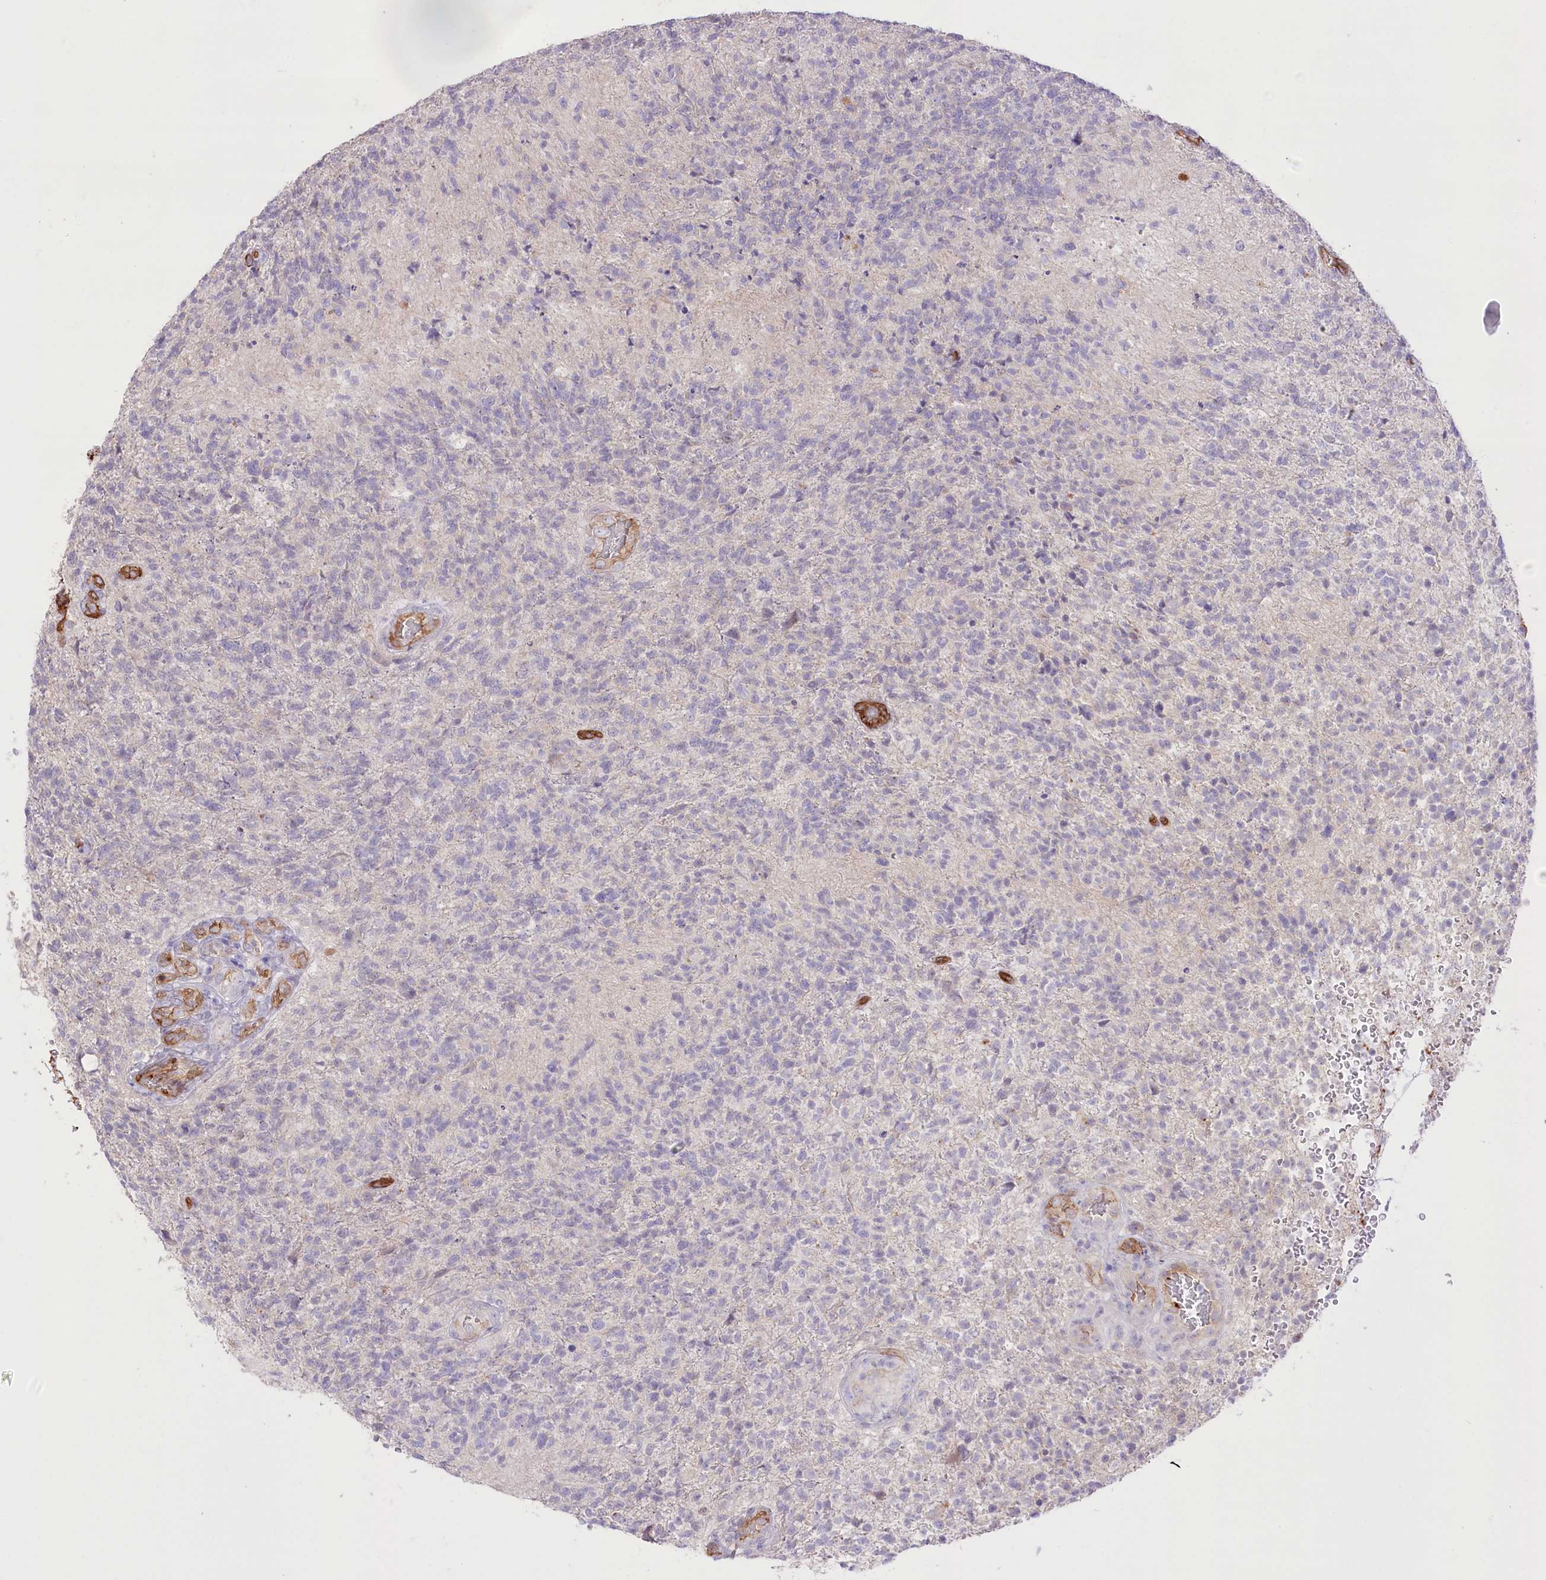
{"staining": {"intensity": "negative", "quantity": "none", "location": "none"}, "tissue": "glioma", "cell_type": "Tumor cells", "image_type": "cancer", "snomed": [{"axis": "morphology", "description": "Glioma, malignant, High grade"}, {"axis": "topography", "description": "Brain"}], "caption": "An immunohistochemistry (IHC) photomicrograph of malignant glioma (high-grade) is shown. There is no staining in tumor cells of malignant glioma (high-grade).", "gene": "SLC39A10", "patient": {"sex": "male", "age": 56}}